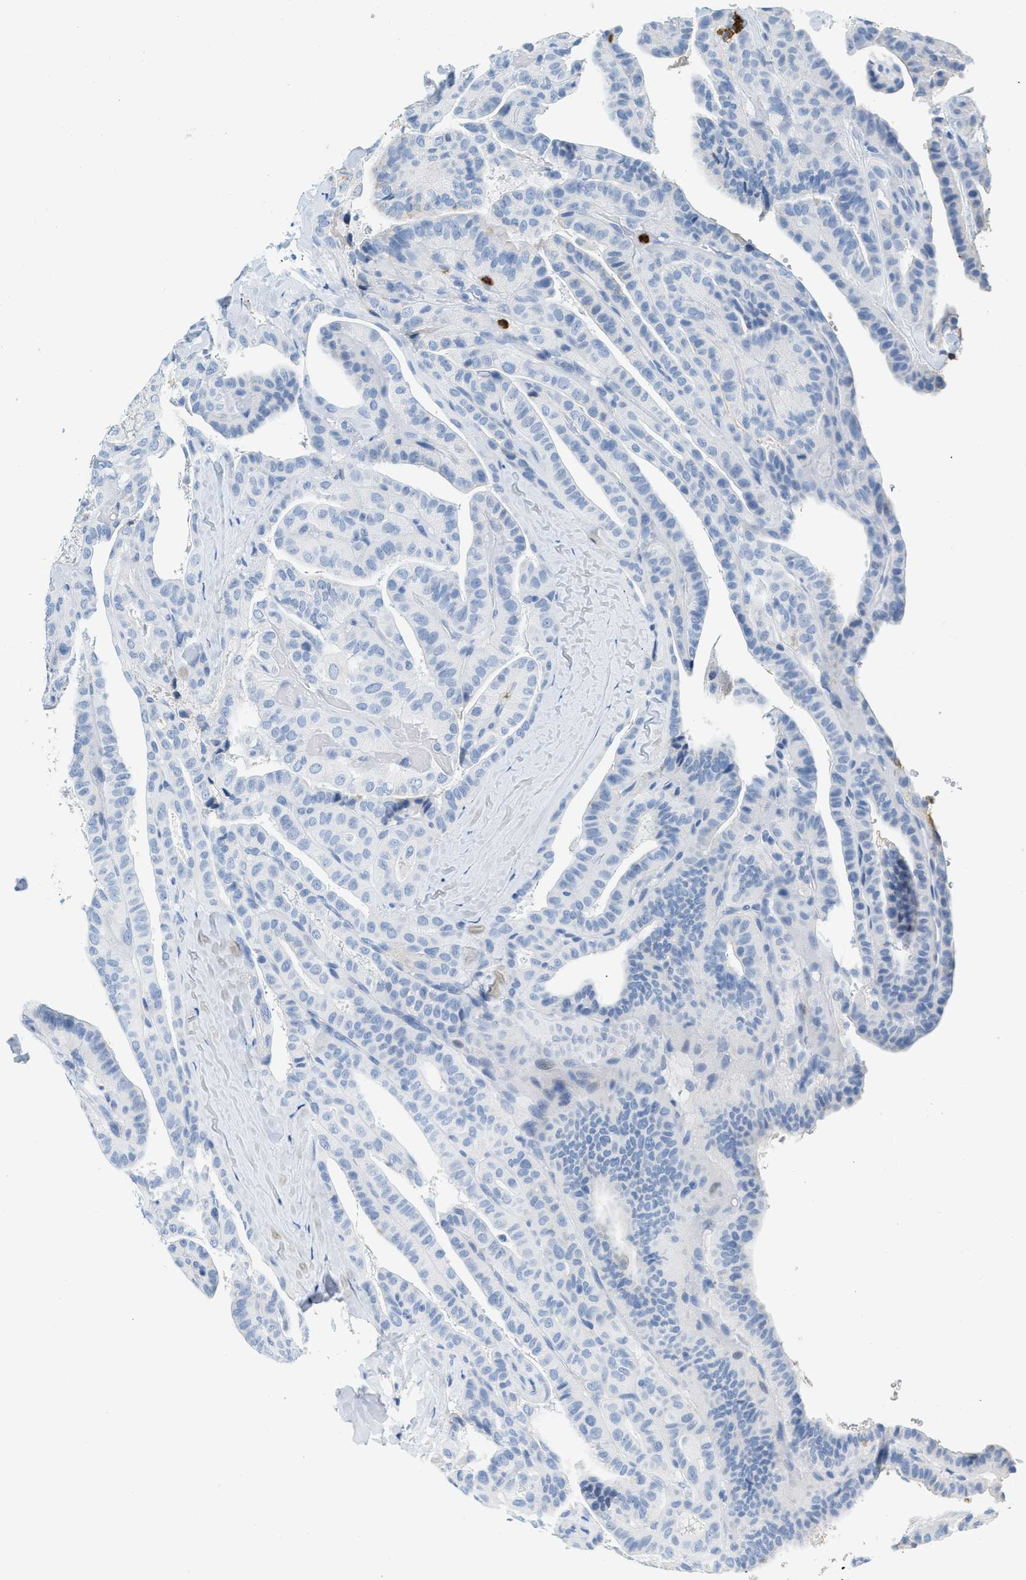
{"staining": {"intensity": "negative", "quantity": "none", "location": "none"}, "tissue": "thyroid cancer", "cell_type": "Tumor cells", "image_type": "cancer", "snomed": [{"axis": "morphology", "description": "Papillary adenocarcinoma, NOS"}, {"axis": "topography", "description": "Thyroid gland"}], "caption": "Immunohistochemical staining of papillary adenocarcinoma (thyroid) displays no significant positivity in tumor cells.", "gene": "LCN2", "patient": {"sex": "male", "age": 77}}